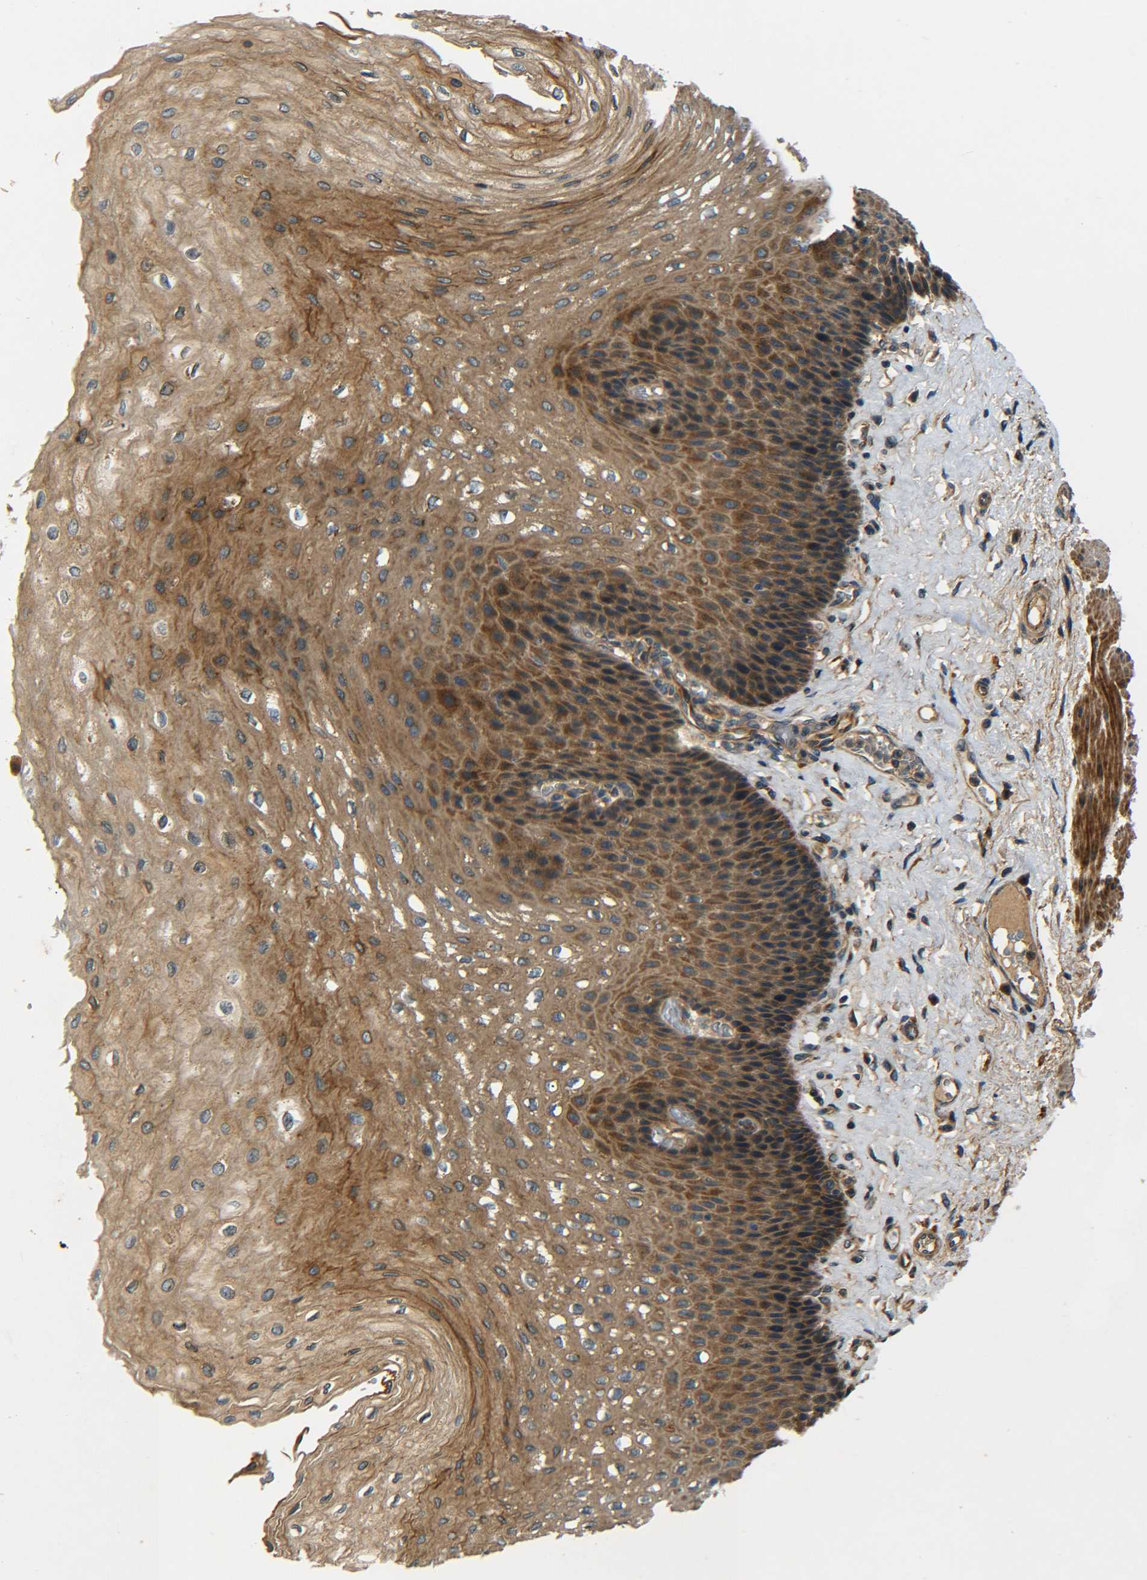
{"staining": {"intensity": "moderate", "quantity": ">75%", "location": "cytoplasmic/membranous"}, "tissue": "esophagus", "cell_type": "Squamous epithelial cells", "image_type": "normal", "snomed": [{"axis": "morphology", "description": "Normal tissue, NOS"}, {"axis": "topography", "description": "Esophagus"}], "caption": "Moderate cytoplasmic/membranous protein positivity is present in approximately >75% of squamous epithelial cells in esophagus.", "gene": "LRCH3", "patient": {"sex": "female", "age": 72}}